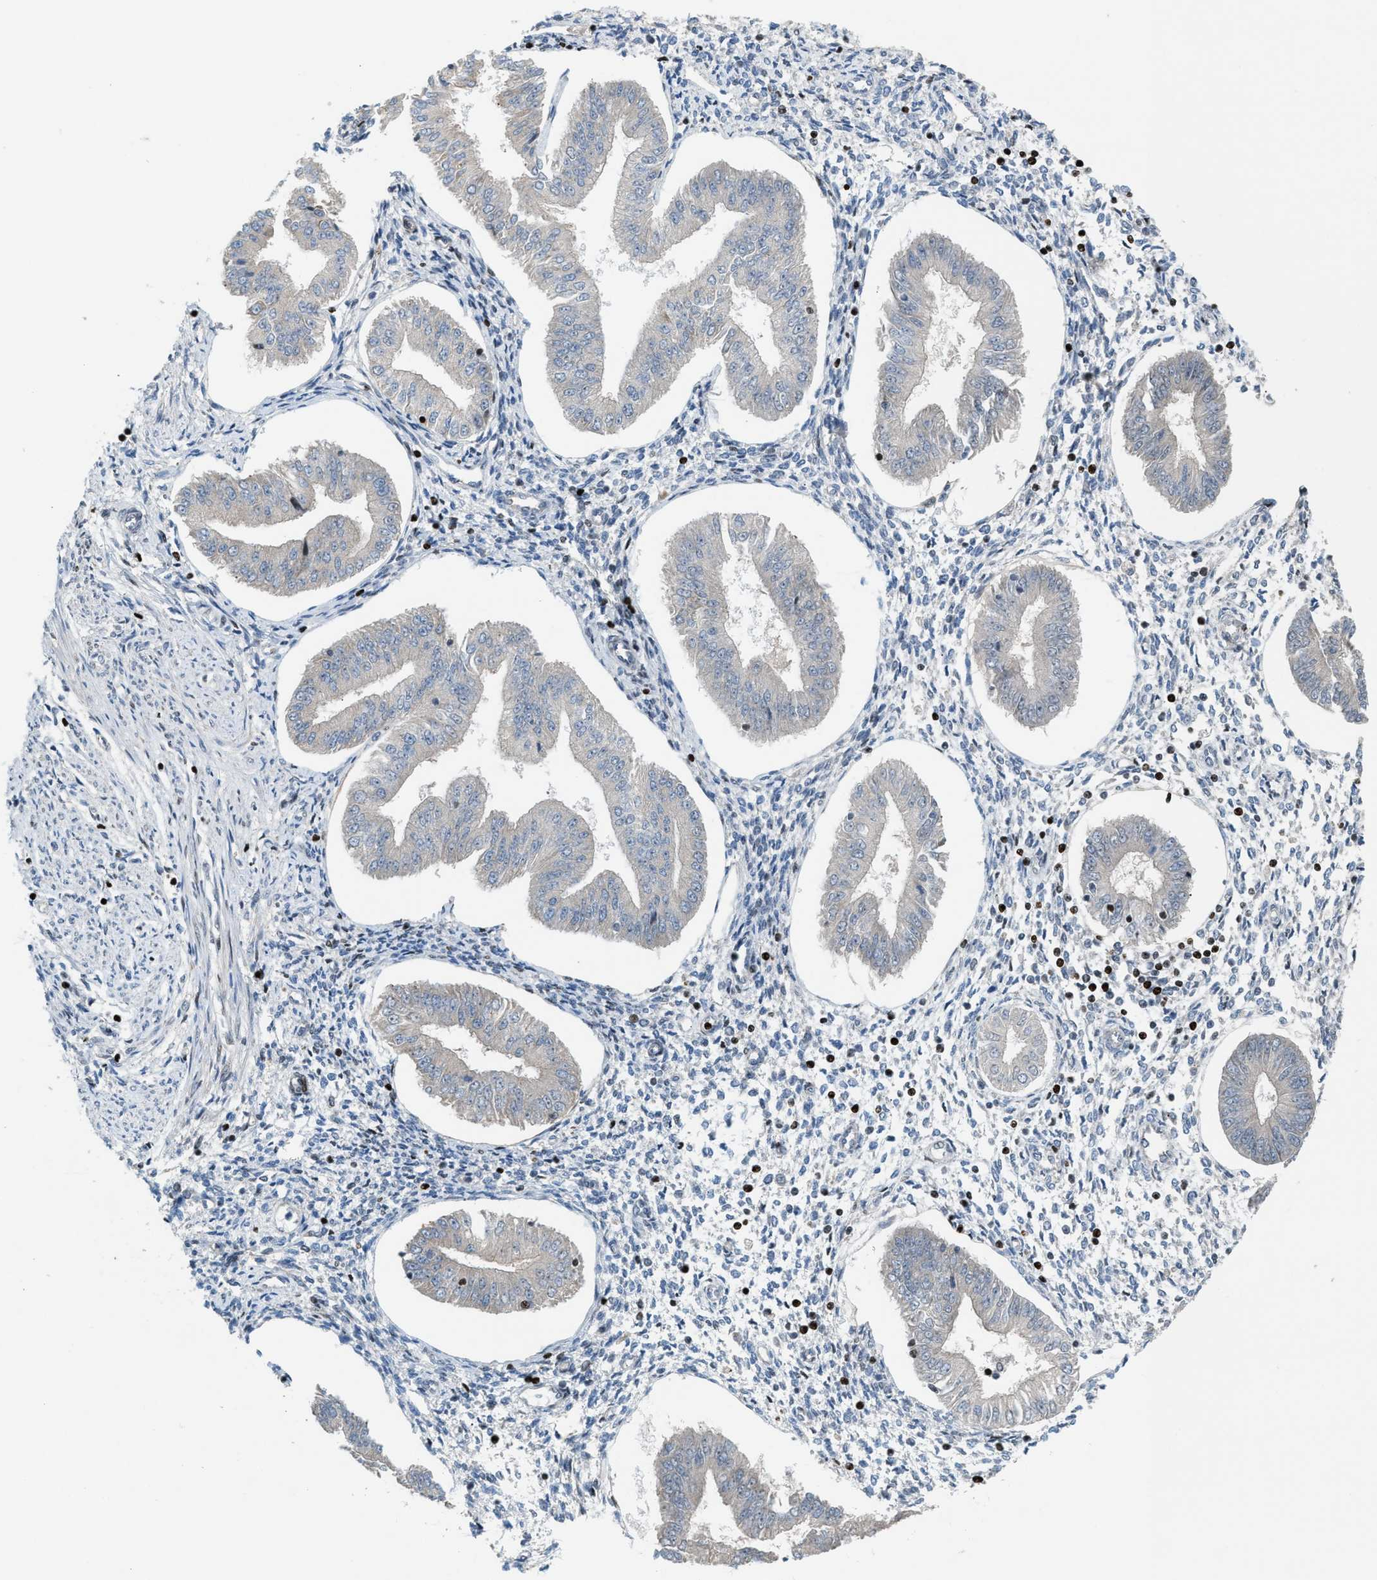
{"staining": {"intensity": "negative", "quantity": "none", "location": "none"}, "tissue": "endometrium", "cell_type": "Cells in endometrial stroma", "image_type": "normal", "snomed": [{"axis": "morphology", "description": "Normal tissue, NOS"}, {"axis": "topography", "description": "Endometrium"}], "caption": "This is an IHC histopathology image of normal human endometrium. There is no staining in cells in endometrial stroma.", "gene": "ZNF276", "patient": {"sex": "female", "age": 50}}